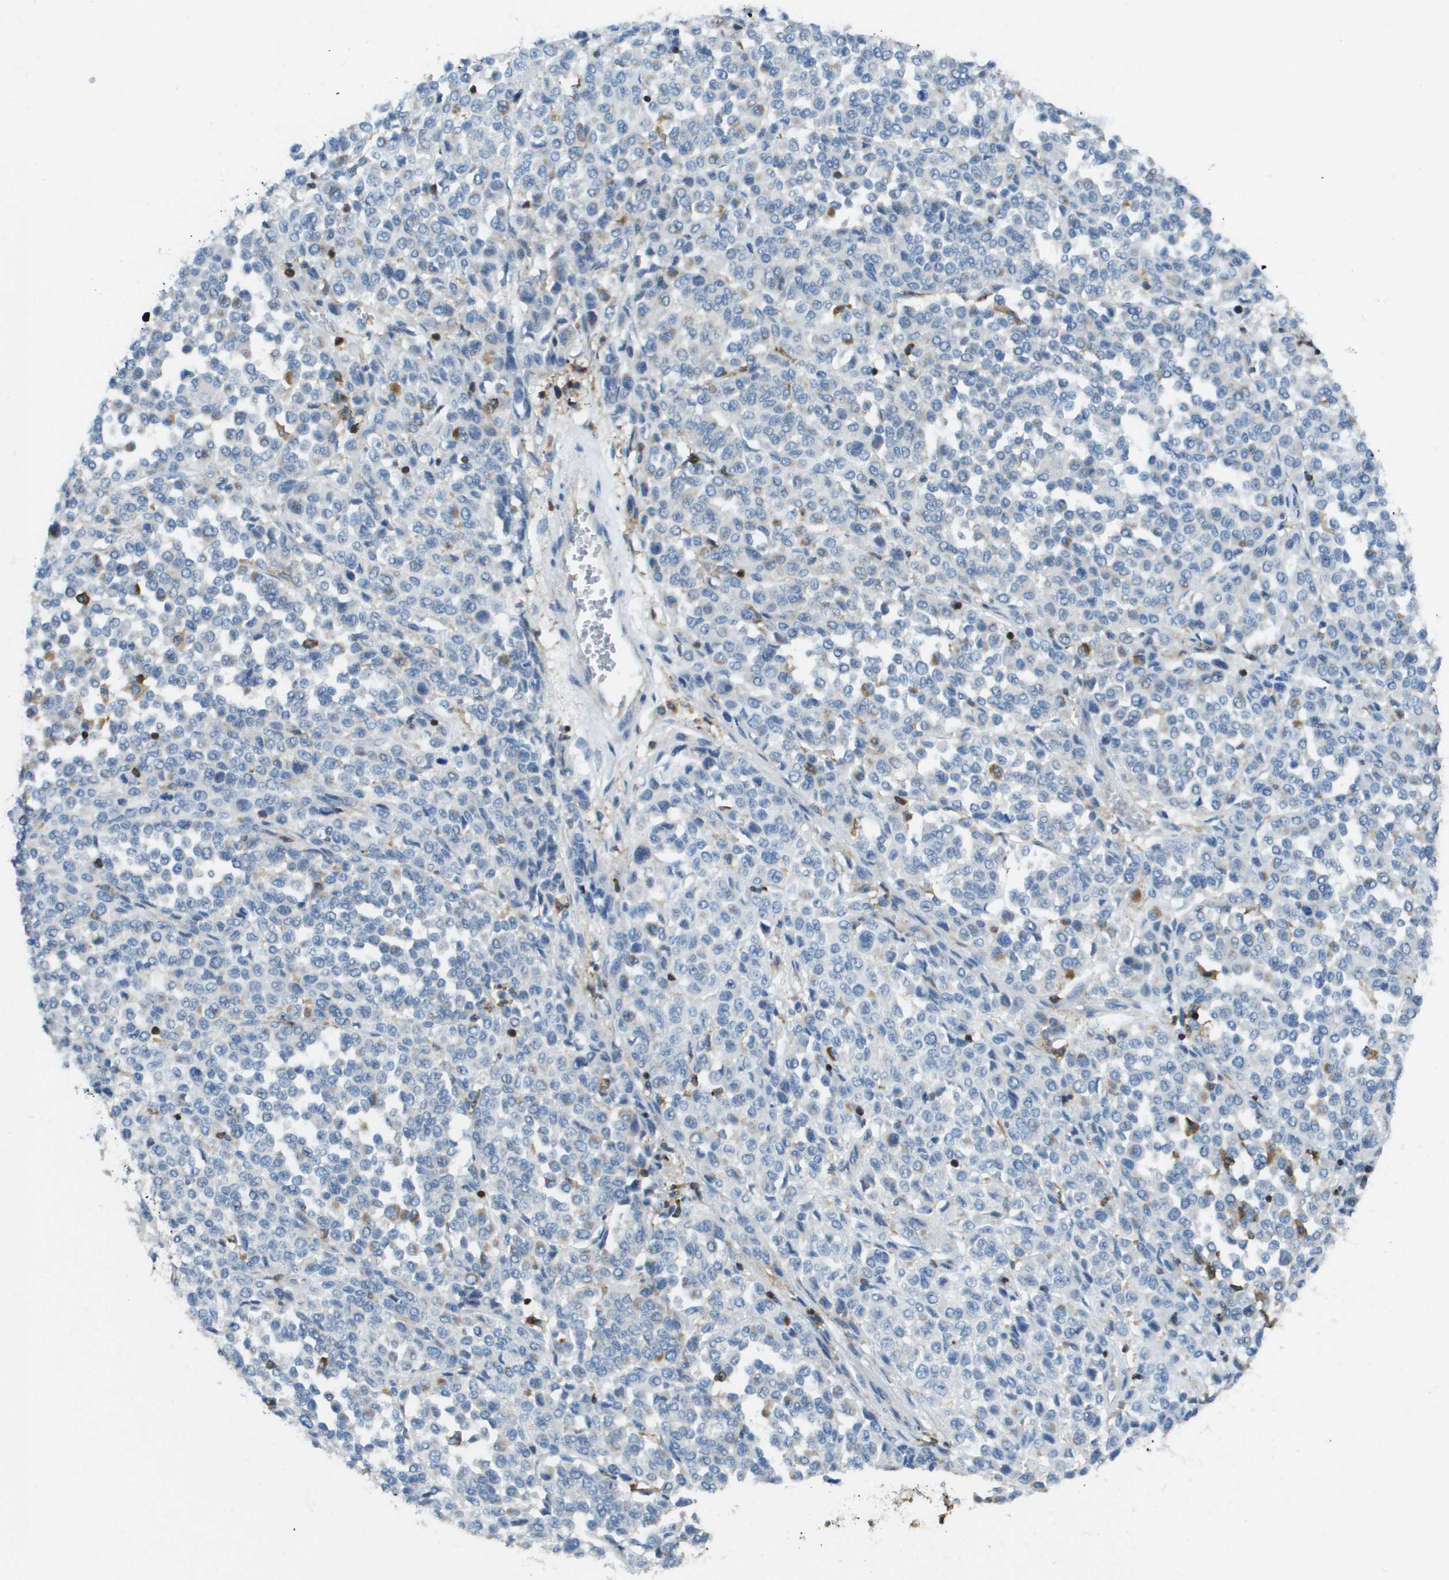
{"staining": {"intensity": "negative", "quantity": "none", "location": "none"}, "tissue": "melanoma", "cell_type": "Tumor cells", "image_type": "cancer", "snomed": [{"axis": "morphology", "description": "Malignant melanoma, Metastatic site"}, {"axis": "topography", "description": "Pancreas"}], "caption": "Melanoma was stained to show a protein in brown. There is no significant staining in tumor cells. (Stains: DAB IHC with hematoxylin counter stain, Microscopy: brightfield microscopy at high magnification).", "gene": "APBB1IP", "patient": {"sex": "female", "age": 30}}